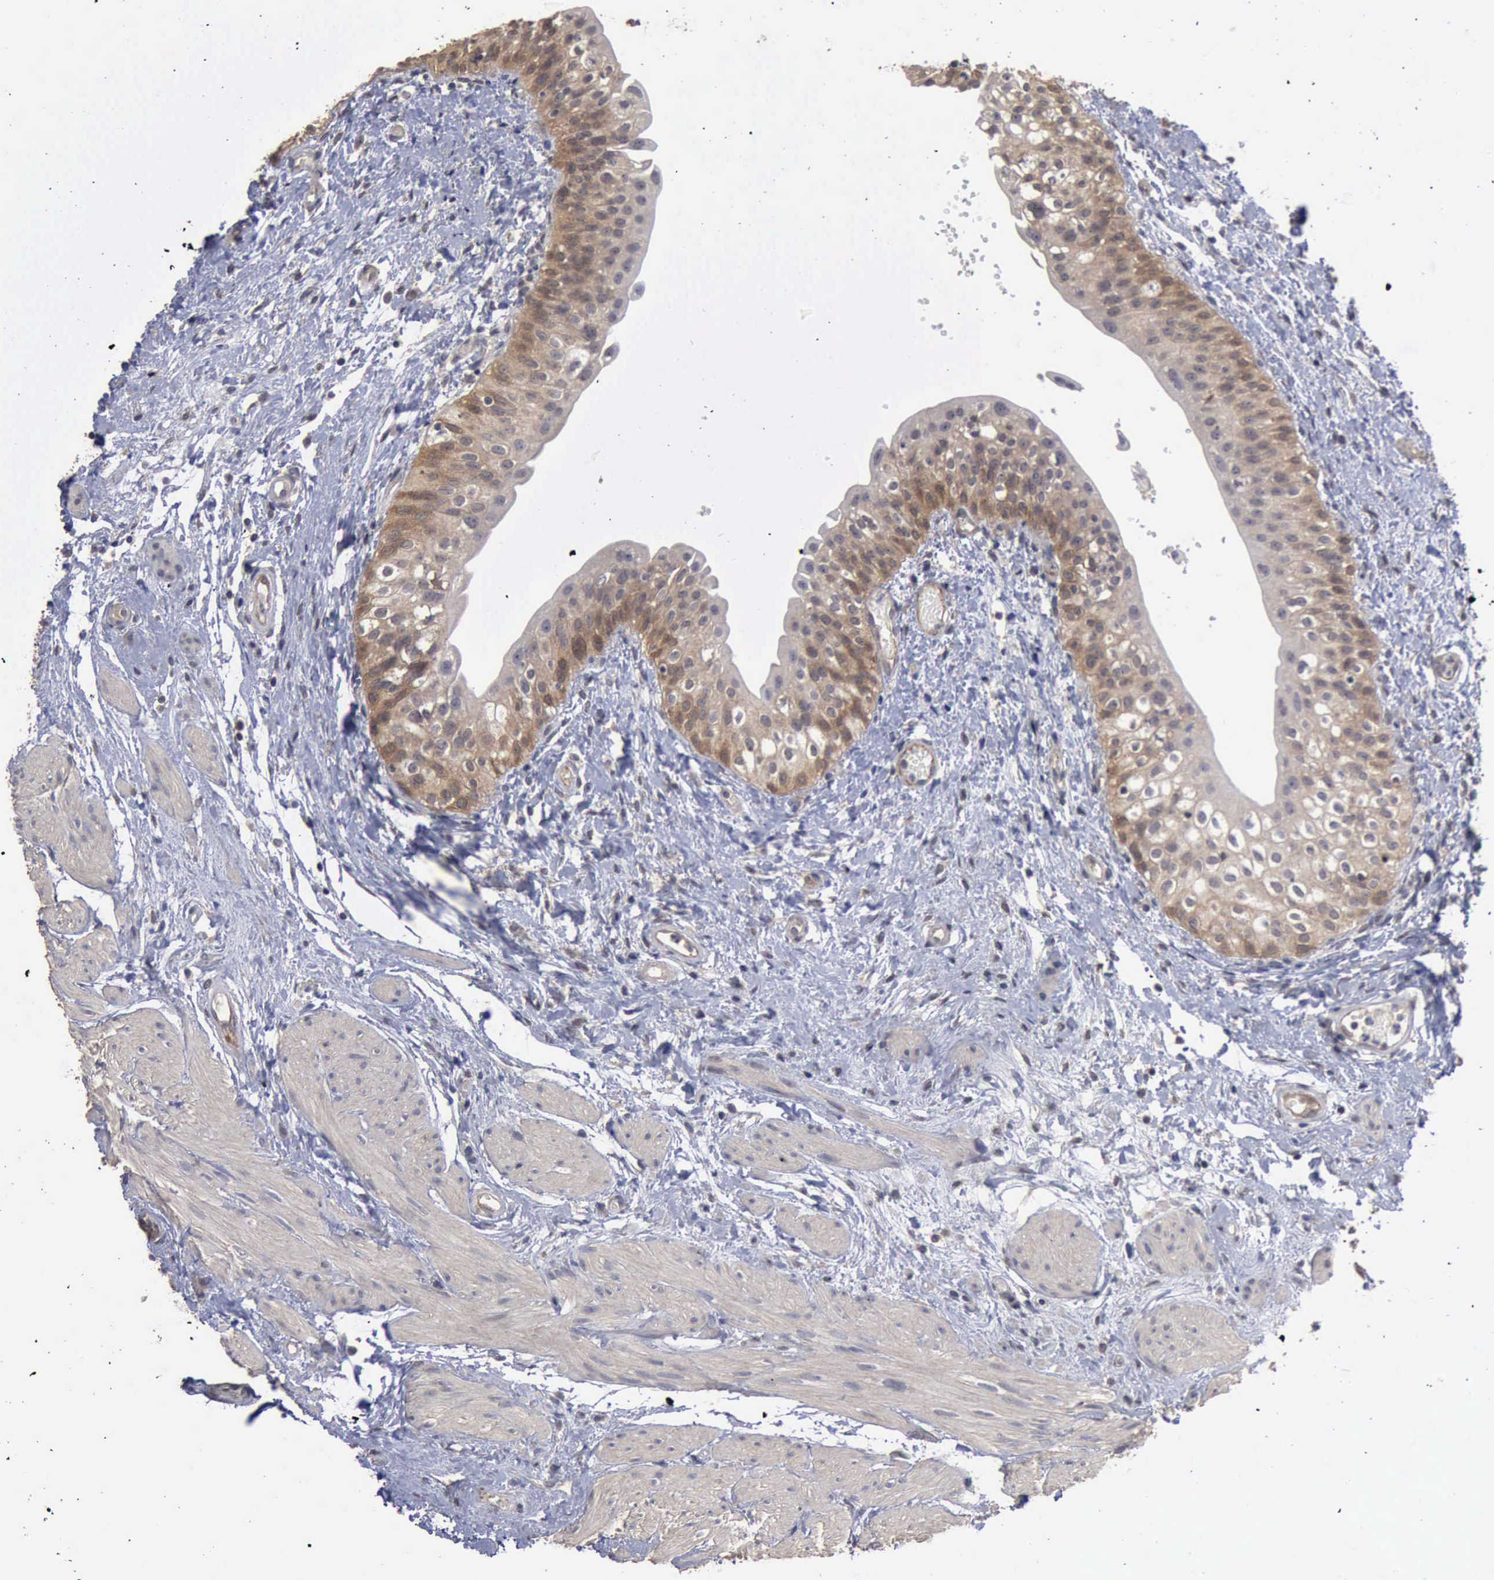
{"staining": {"intensity": "moderate", "quantity": "25%-75%", "location": "cytoplasmic/membranous"}, "tissue": "urinary bladder", "cell_type": "Urothelial cells", "image_type": "normal", "snomed": [{"axis": "morphology", "description": "Normal tissue, NOS"}, {"axis": "topography", "description": "Urinary bladder"}], "caption": "Immunohistochemistry (IHC) staining of unremarkable urinary bladder, which reveals medium levels of moderate cytoplasmic/membranous positivity in approximately 25%-75% of urothelial cells indicating moderate cytoplasmic/membranous protein expression. The staining was performed using DAB (brown) for protein detection and nuclei were counterstained in hematoxylin (blue).", "gene": "CRKL", "patient": {"sex": "female", "age": 55}}